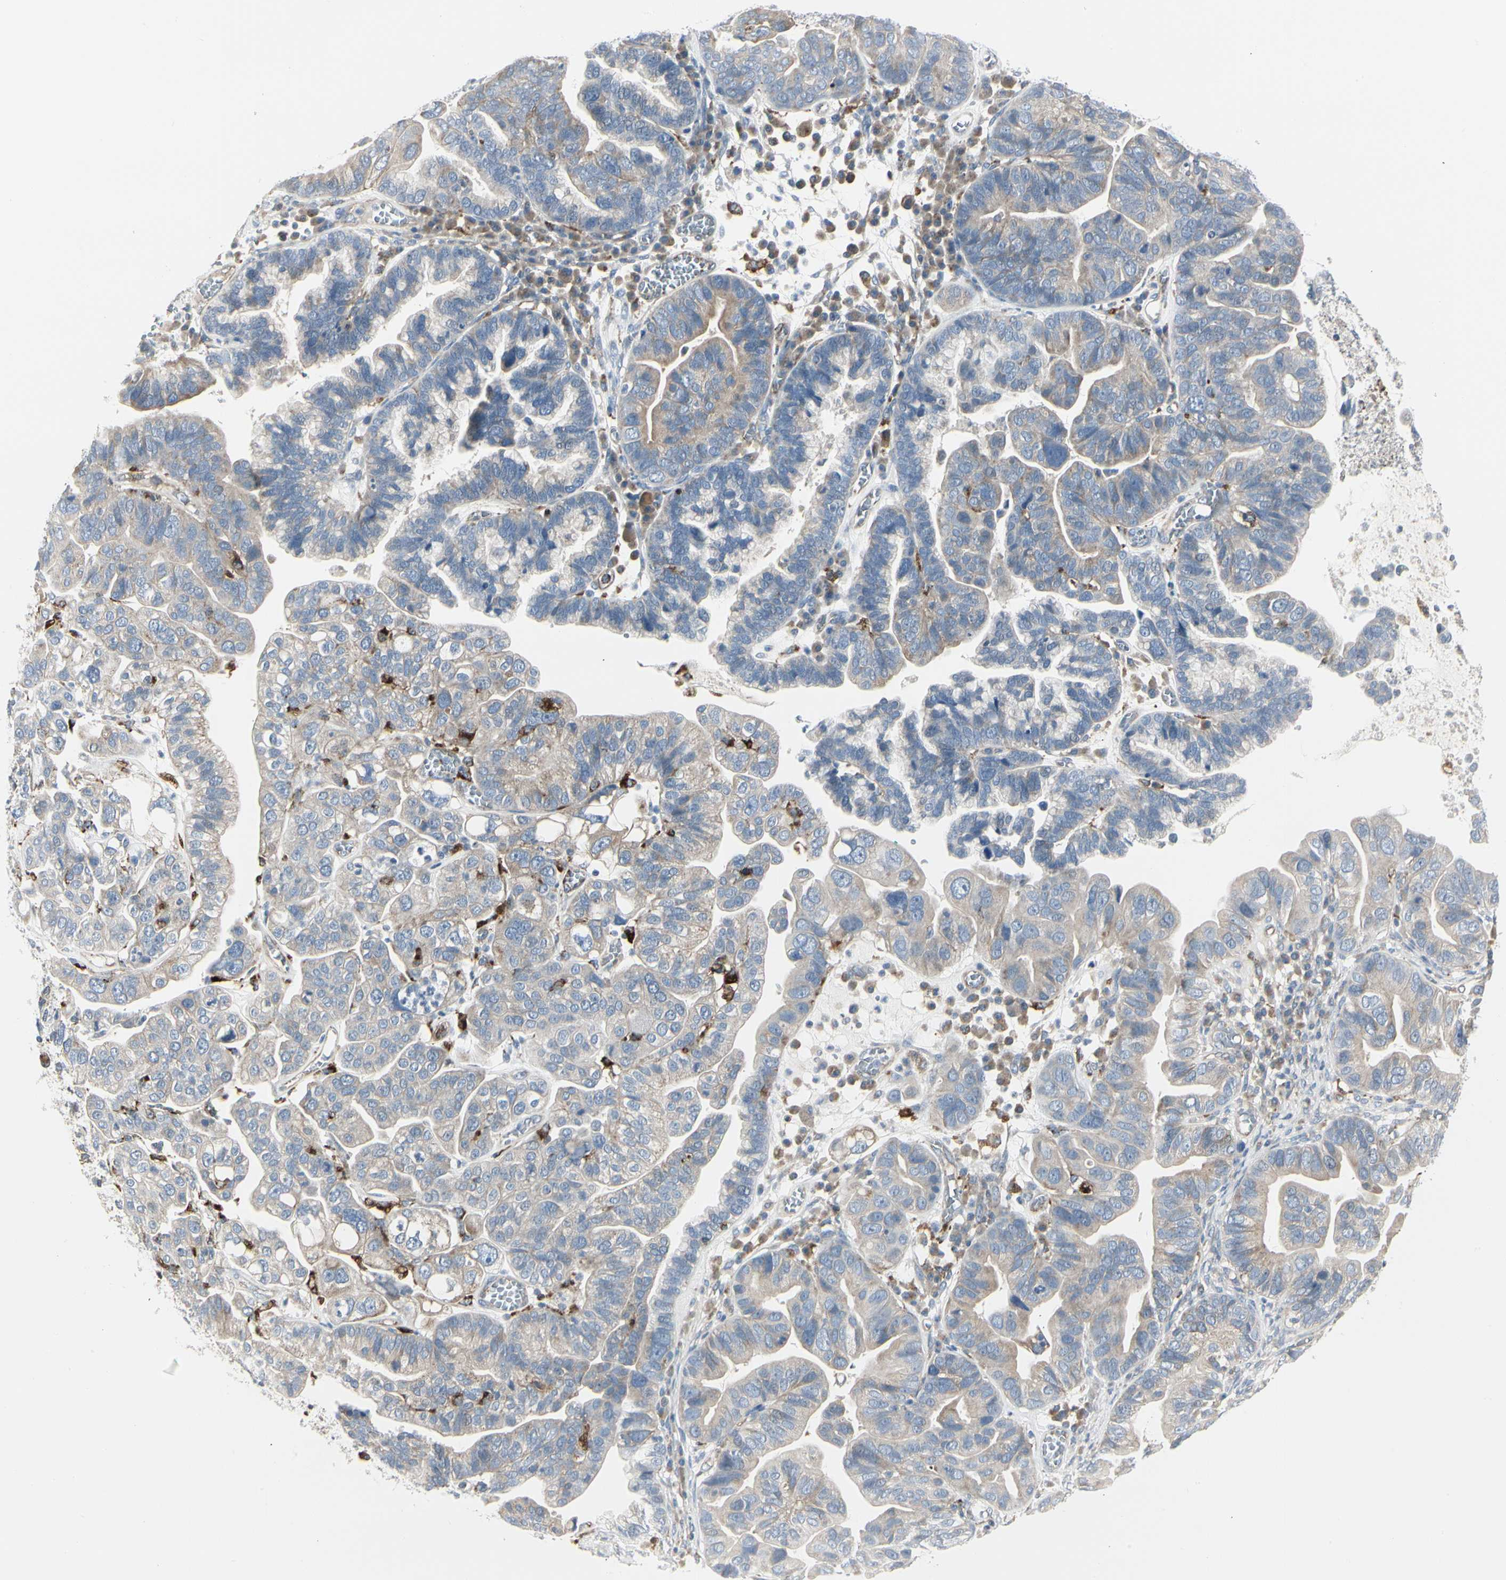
{"staining": {"intensity": "weak", "quantity": "<25%", "location": "cytoplasmic/membranous"}, "tissue": "ovarian cancer", "cell_type": "Tumor cells", "image_type": "cancer", "snomed": [{"axis": "morphology", "description": "Cystadenocarcinoma, serous, NOS"}, {"axis": "topography", "description": "Ovary"}], "caption": "The image shows no staining of tumor cells in ovarian serous cystadenocarcinoma.", "gene": "ATP6V1B2", "patient": {"sex": "female", "age": 56}}